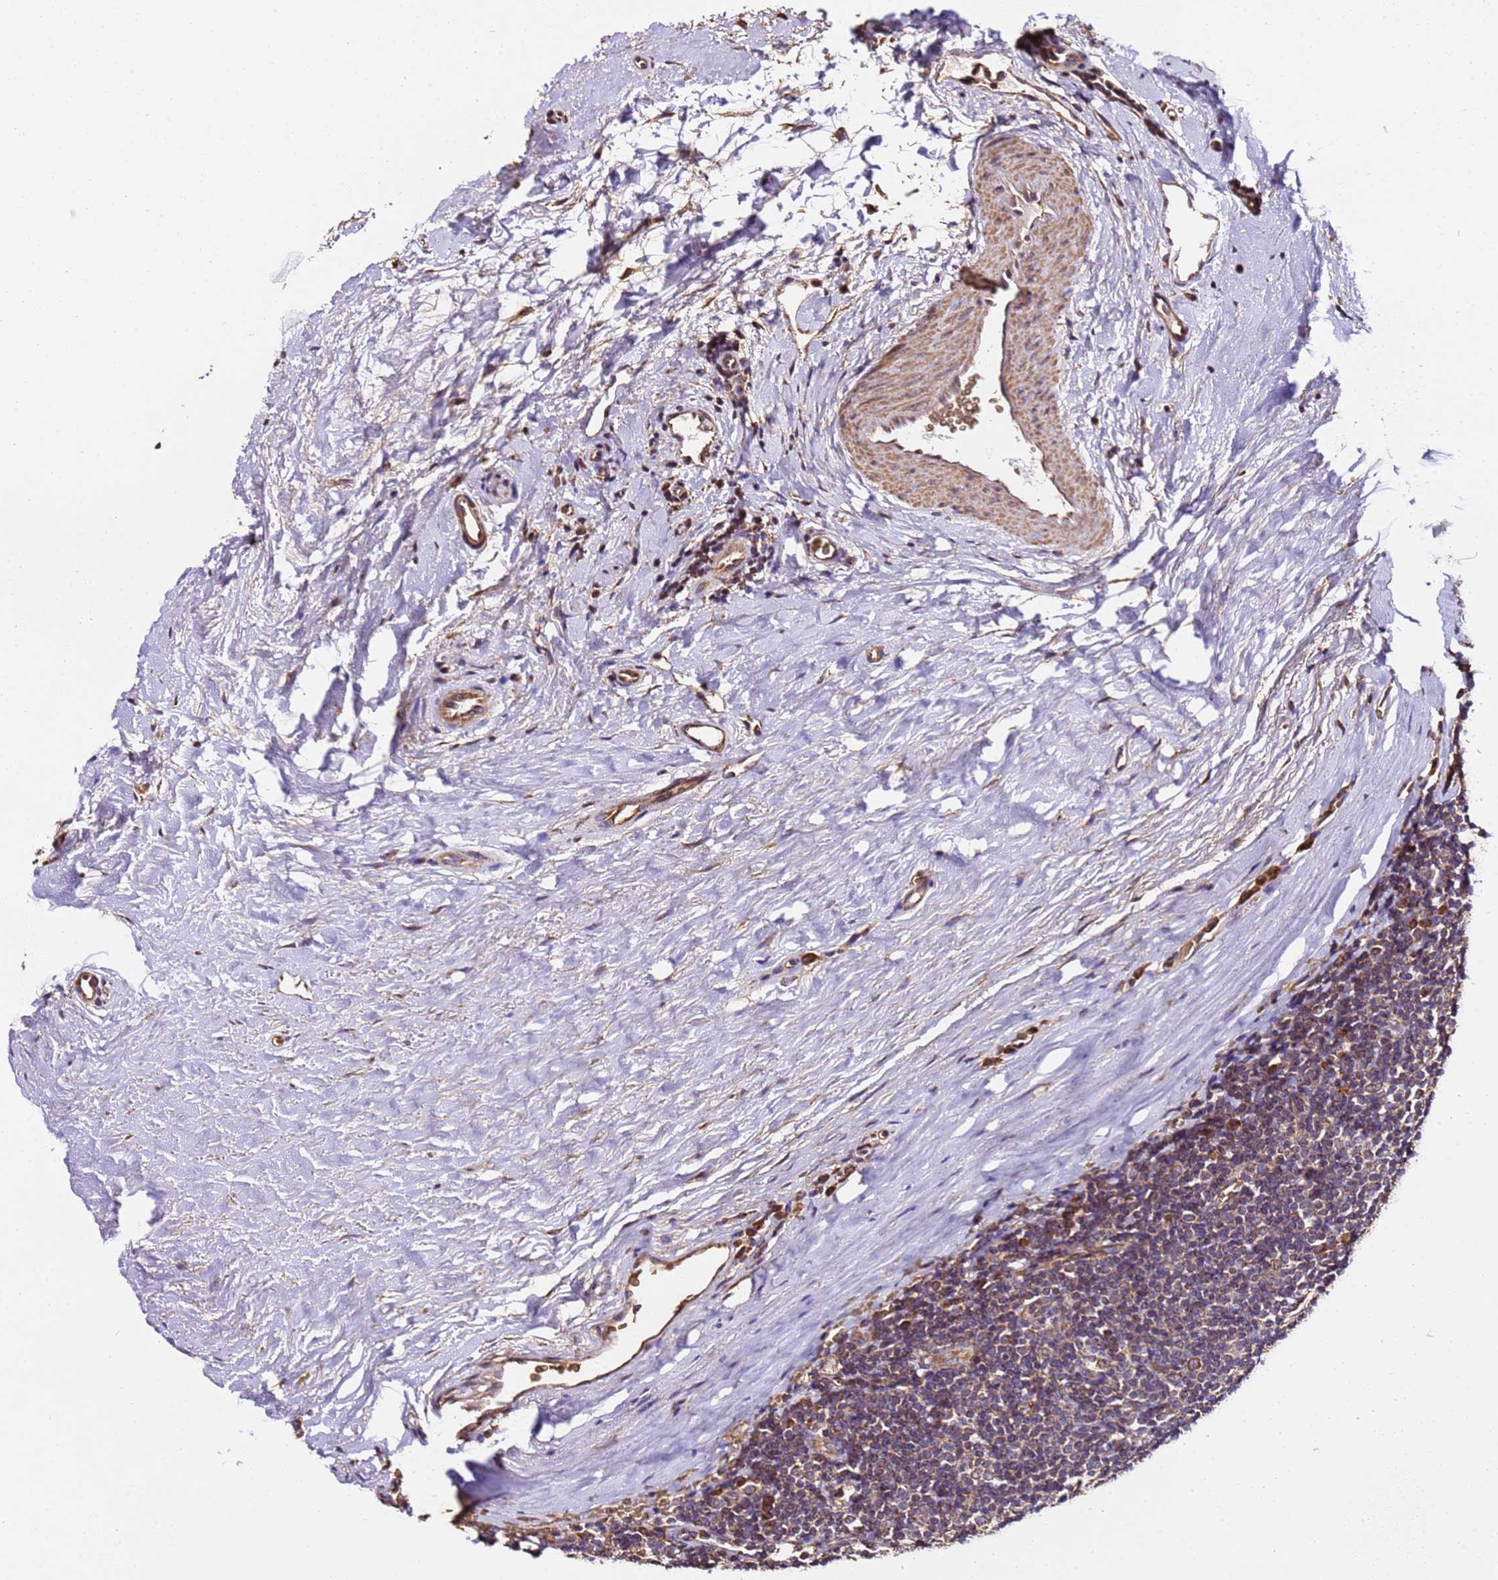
{"staining": {"intensity": "weak", "quantity": "<25%", "location": "cytoplasmic/membranous"}, "tissue": "tonsil", "cell_type": "Germinal center cells", "image_type": "normal", "snomed": [{"axis": "morphology", "description": "Normal tissue, NOS"}, {"axis": "topography", "description": "Tonsil"}], "caption": "Photomicrograph shows no protein expression in germinal center cells of normal tonsil.", "gene": "LRRIQ1", "patient": {"sex": "male", "age": 27}}